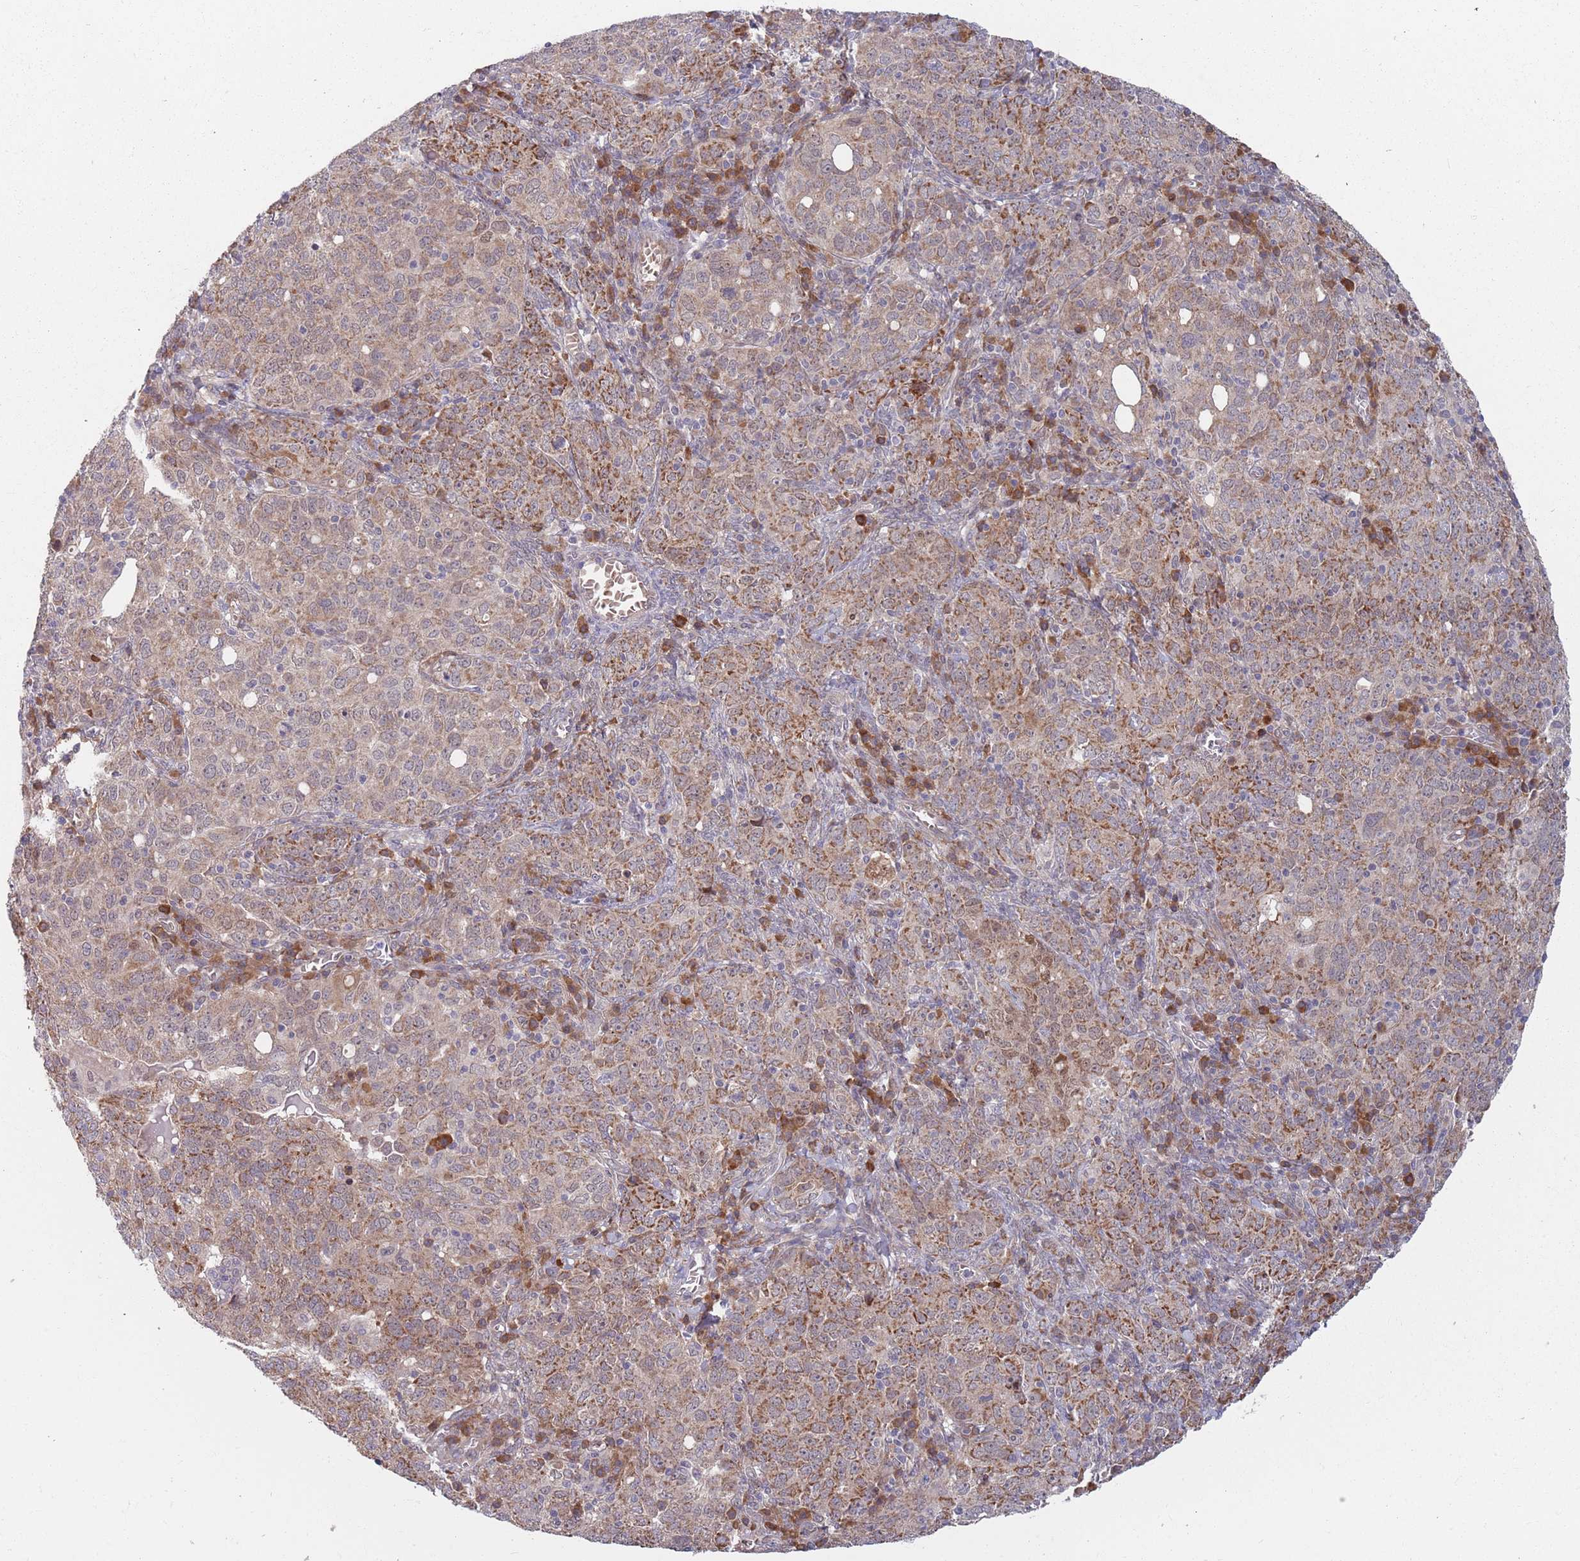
{"staining": {"intensity": "moderate", "quantity": "25%-75%", "location": "cytoplasmic/membranous"}, "tissue": "ovarian cancer", "cell_type": "Tumor cells", "image_type": "cancer", "snomed": [{"axis": "morphology", "description": "Carcinoma, endometroid"}, {"axis": "topography", "description": "Ovary"}], "caption": "Human ovarian cancer (endometroid carcinoma) stained with a protein marker shows moderate staining in tumor cells.", "gene": "ZNF140", "patient": {"sex": "female", "age": 62}}